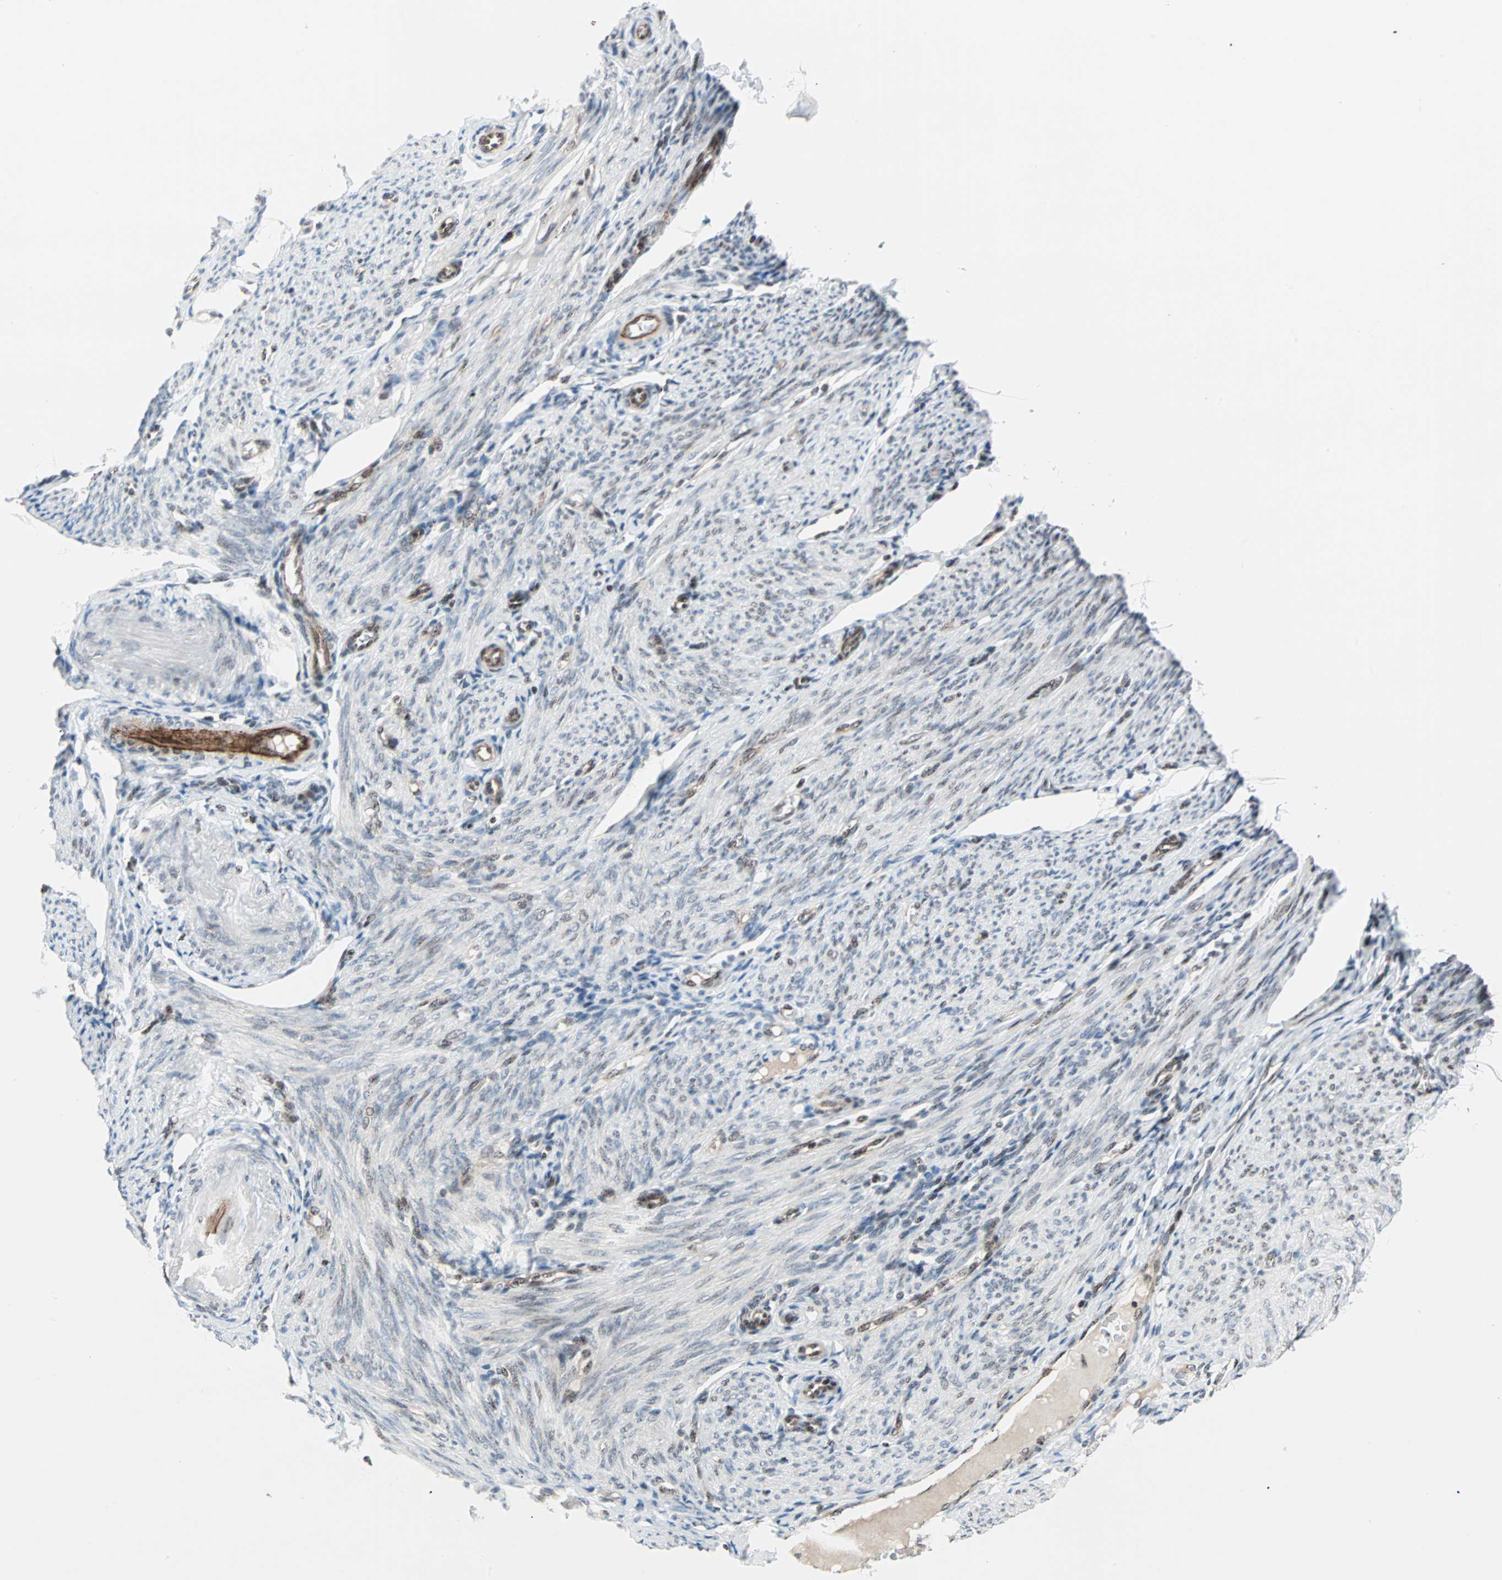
{"staining": {"intensity": "weak", "quantity": "<25%", "location": "nuclear"}, "tissue": "endometrium", "cell_type": "Cells in endometrial stroma", "image_type": "normal", "snomed": [{"axis": "morphology", "description": "Normal tissue, NOS"}, {"axis": "topography", "description": "Endometrium"}], "caption": "Photomicrograph shows no protein positivity in cells in endometrial stroma of benign endometrium. (DAB IHC, high magnification).", "gene": "CENPA", "patient": {"sex": "female", "age": 61}}